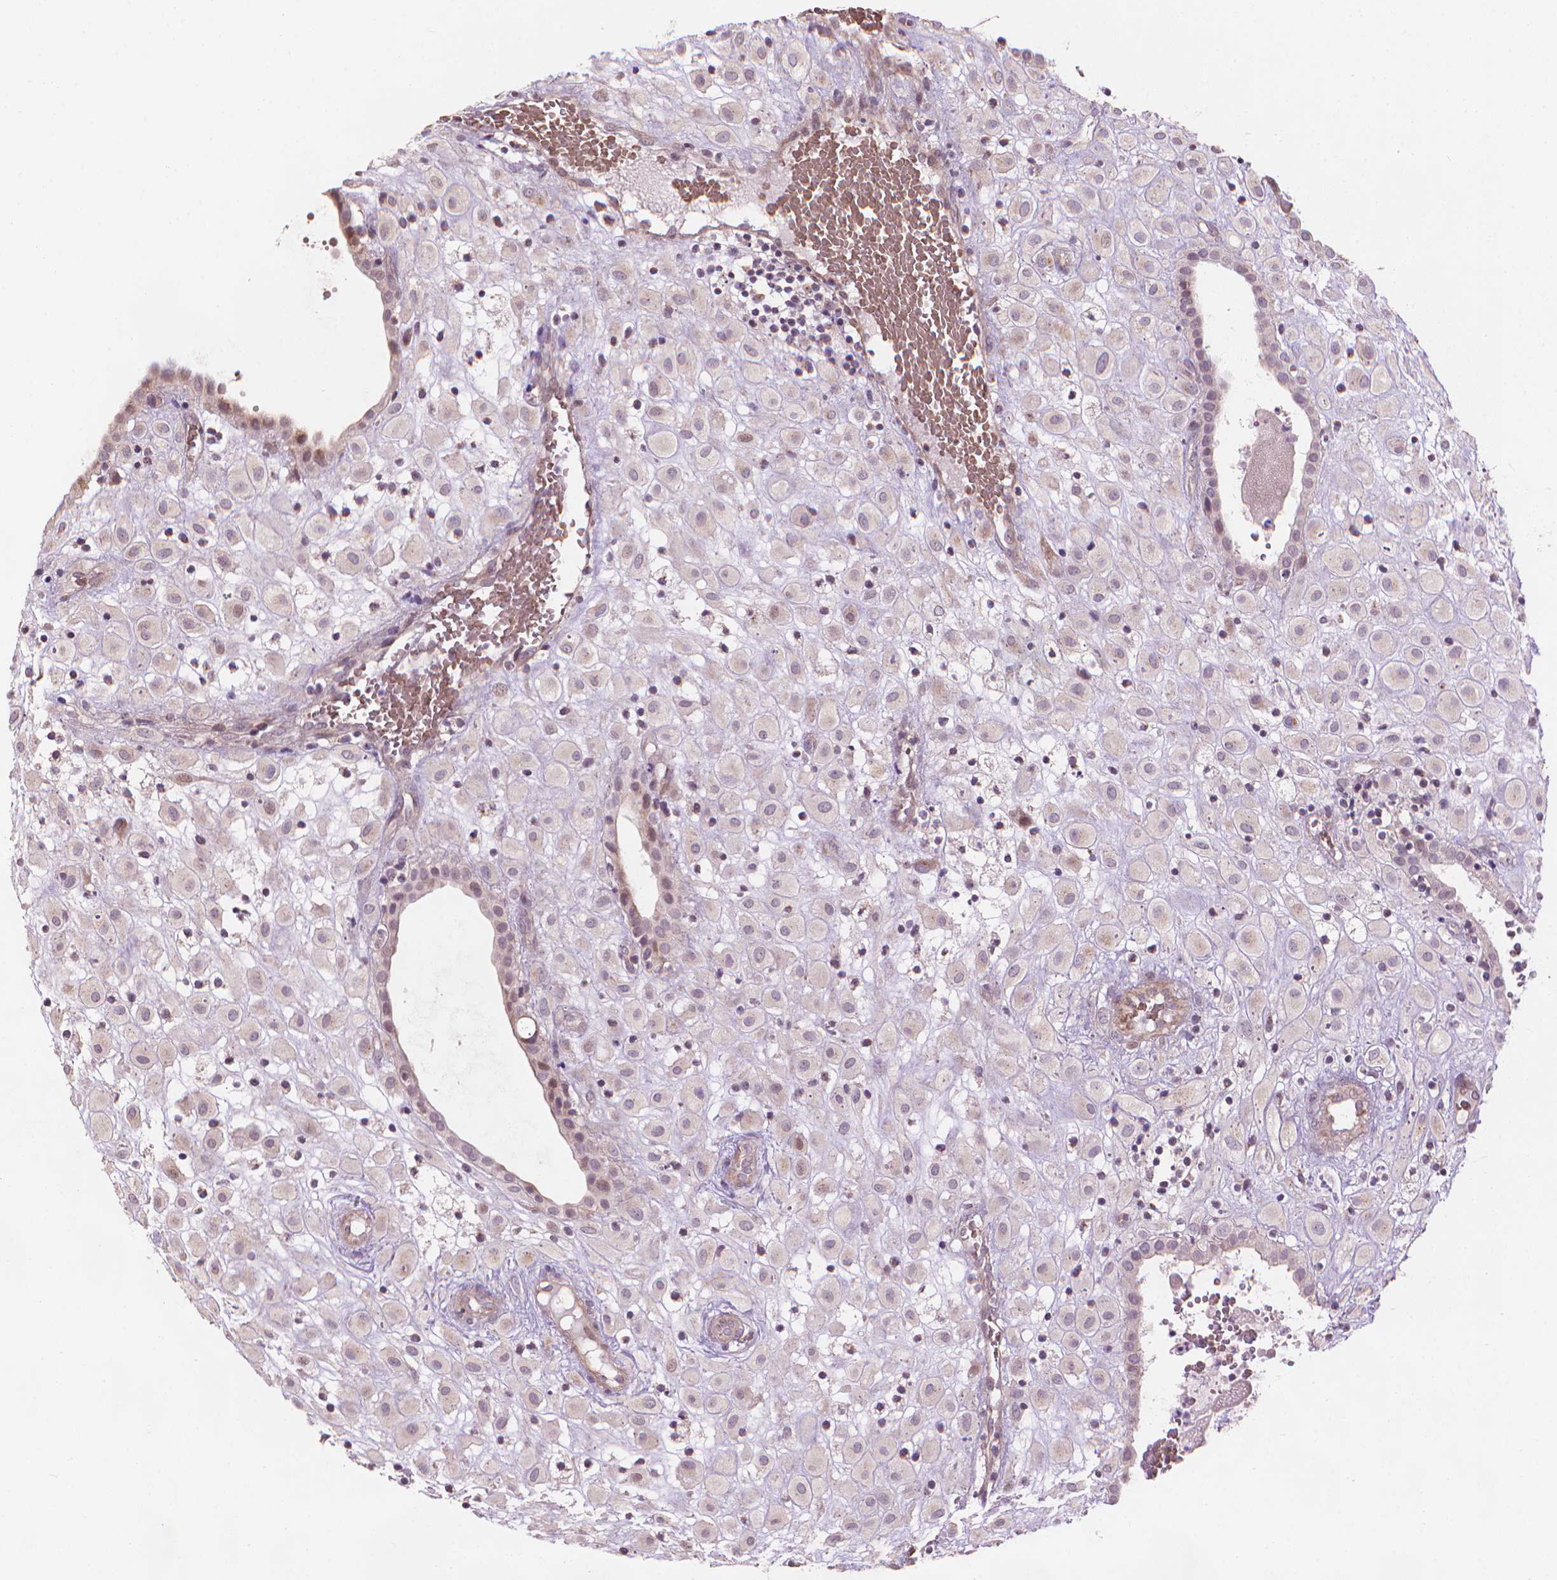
{"staining": {"intensity": "weak", "quantity": "<25%", "location": "nuclear"}, "tissue": "placenta", "cell_type": "Decidual cells", "image_type": "normal", "snomed": [{"axis": "morphology", "description": "Normal tissue, NOS"}, {"axis": "topography", "description": "Placenta"}], "caption": "Human placenta stained for a protein using immunohistochemistry displays no positivity in decidual cells.", "gene": "IFFO1", "patient": {"sex": "female", "age": 24}}